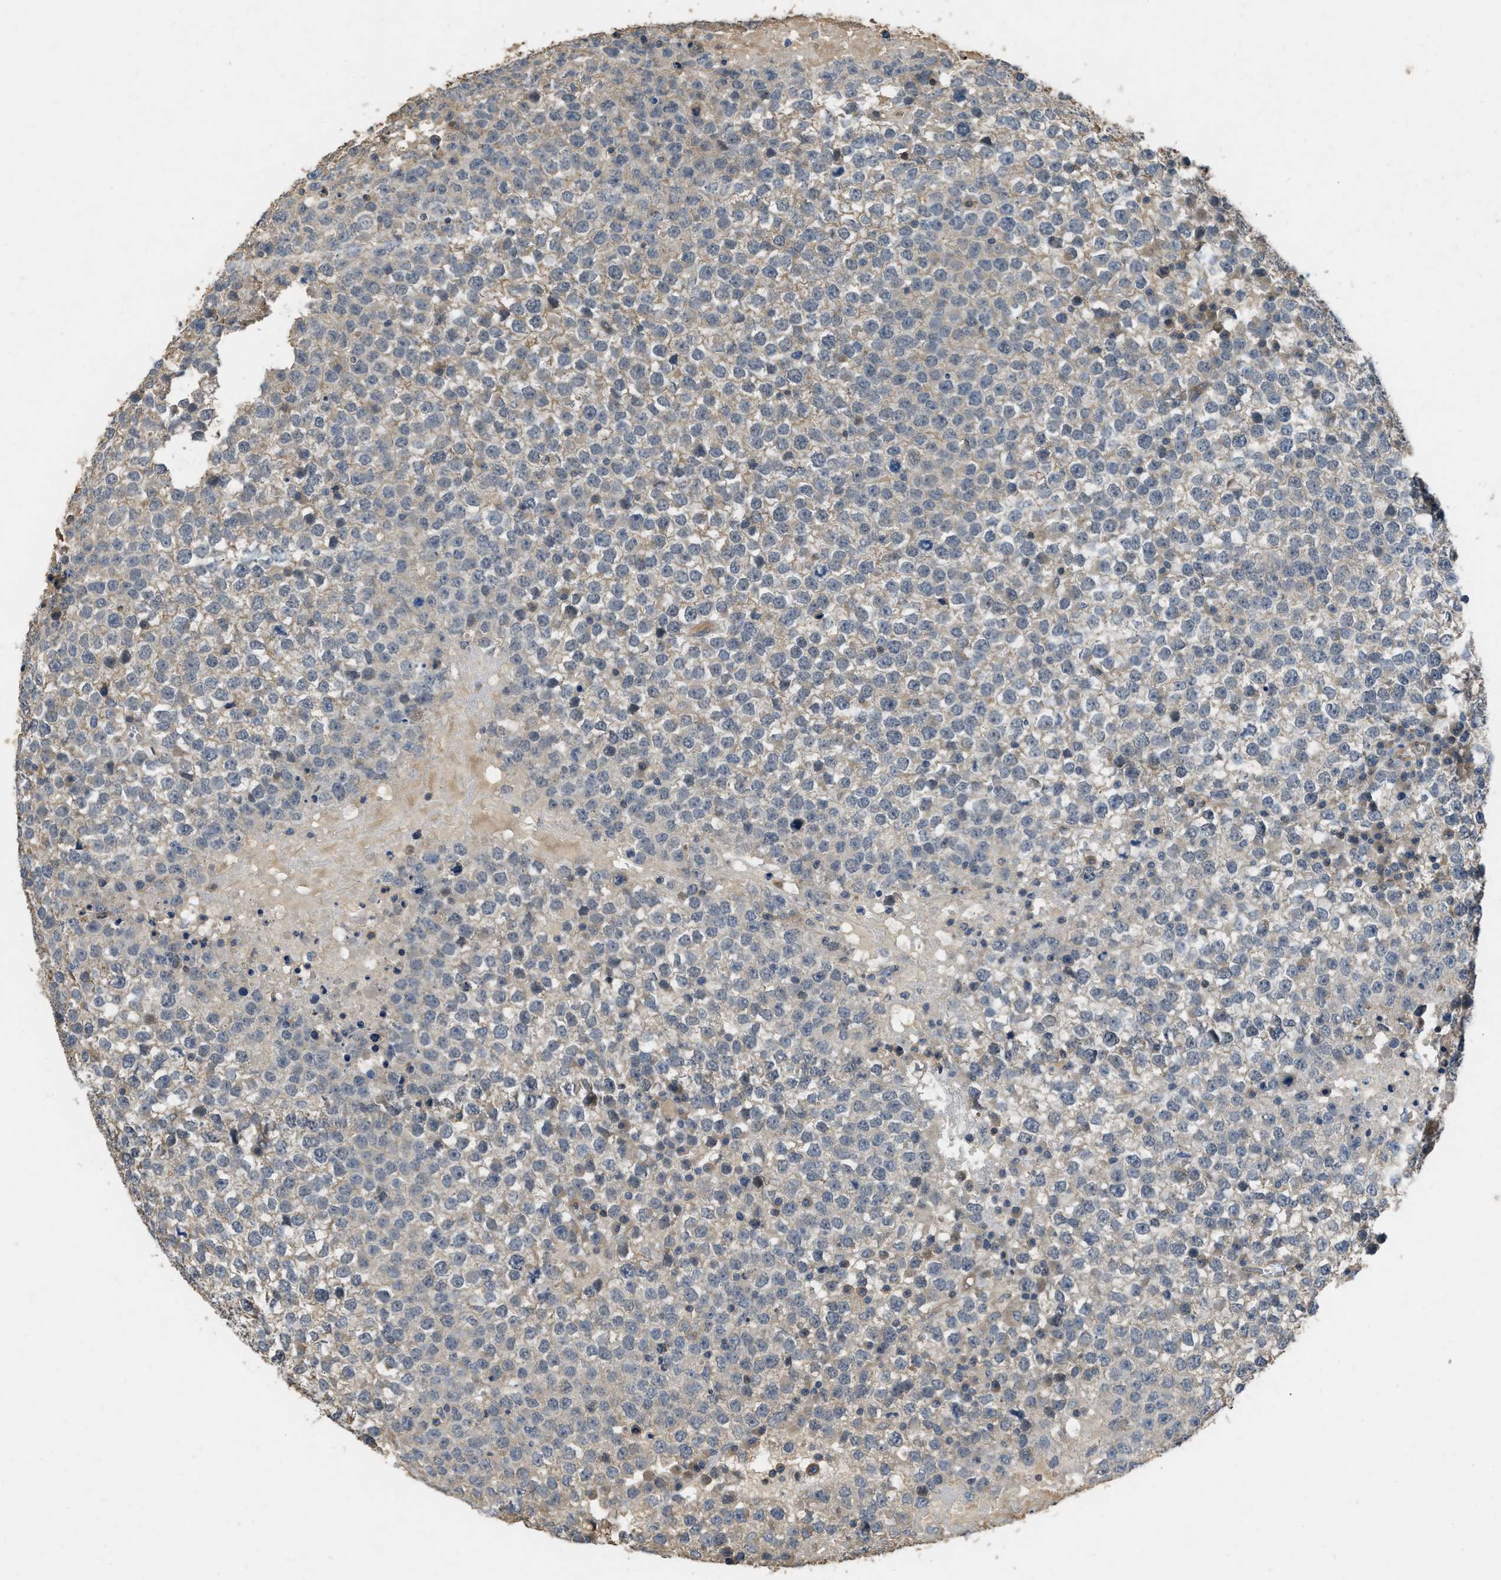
{"staining": {"intensity": "negative", "quantity": "none", "location": "none"}, "tissue": "testis cancer", "cell_type": "Tumor cells", "image_type": "cancer", "snomed": [{"axis": "morphology", "description": "Seminoma, NOS"}, {"axis": "topography", "description": "Testis"}], "caption": "Immunohistochemistry histopathology image of neoplastic tissue: testis cancer stained with DAB (3,3'-diaminobenzidine) demonstrates no significant protein positivity in tumor cells.", "gene": "PPP3CA", "patient": {"sex": "male", "age": 65}}